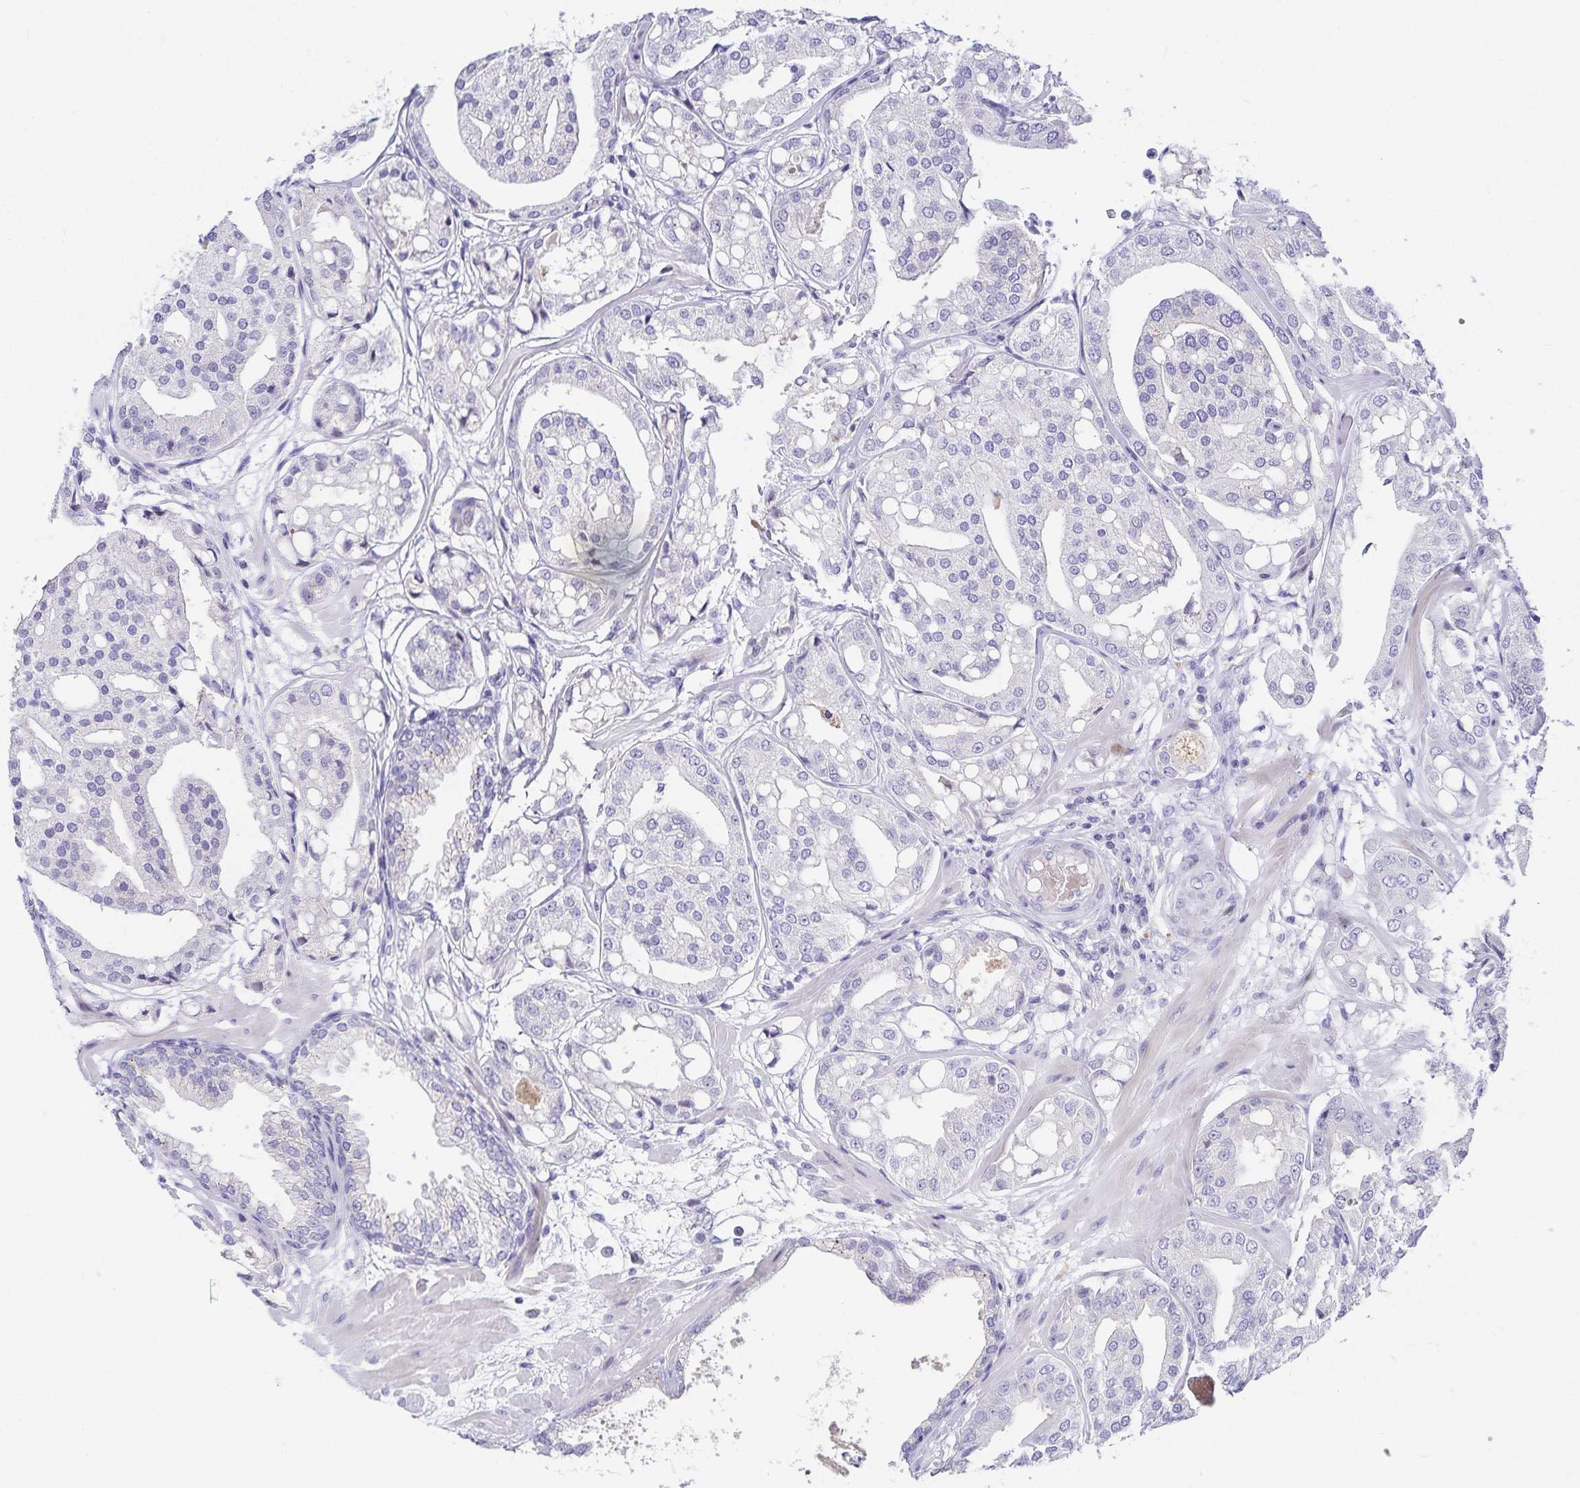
{"staining": {"intensity": "negative", "quantity": "none", "location": "none"}, "tissue": "renal cancer", "cell_type": "Tumor cells", "image_type": "cancer", "snomed": [{"axis": "morphology", "description": "Adenocarcinoma, NOS"}, {"axis": "topography", "description": "Urinary bladder"}], "caption": "Immunohistochemical staining of human renal adenocarcinoma shows no significant staining in tumor cells.", "gene": "KBTBD13", "patient": {"sex": "male", "age": 61}}